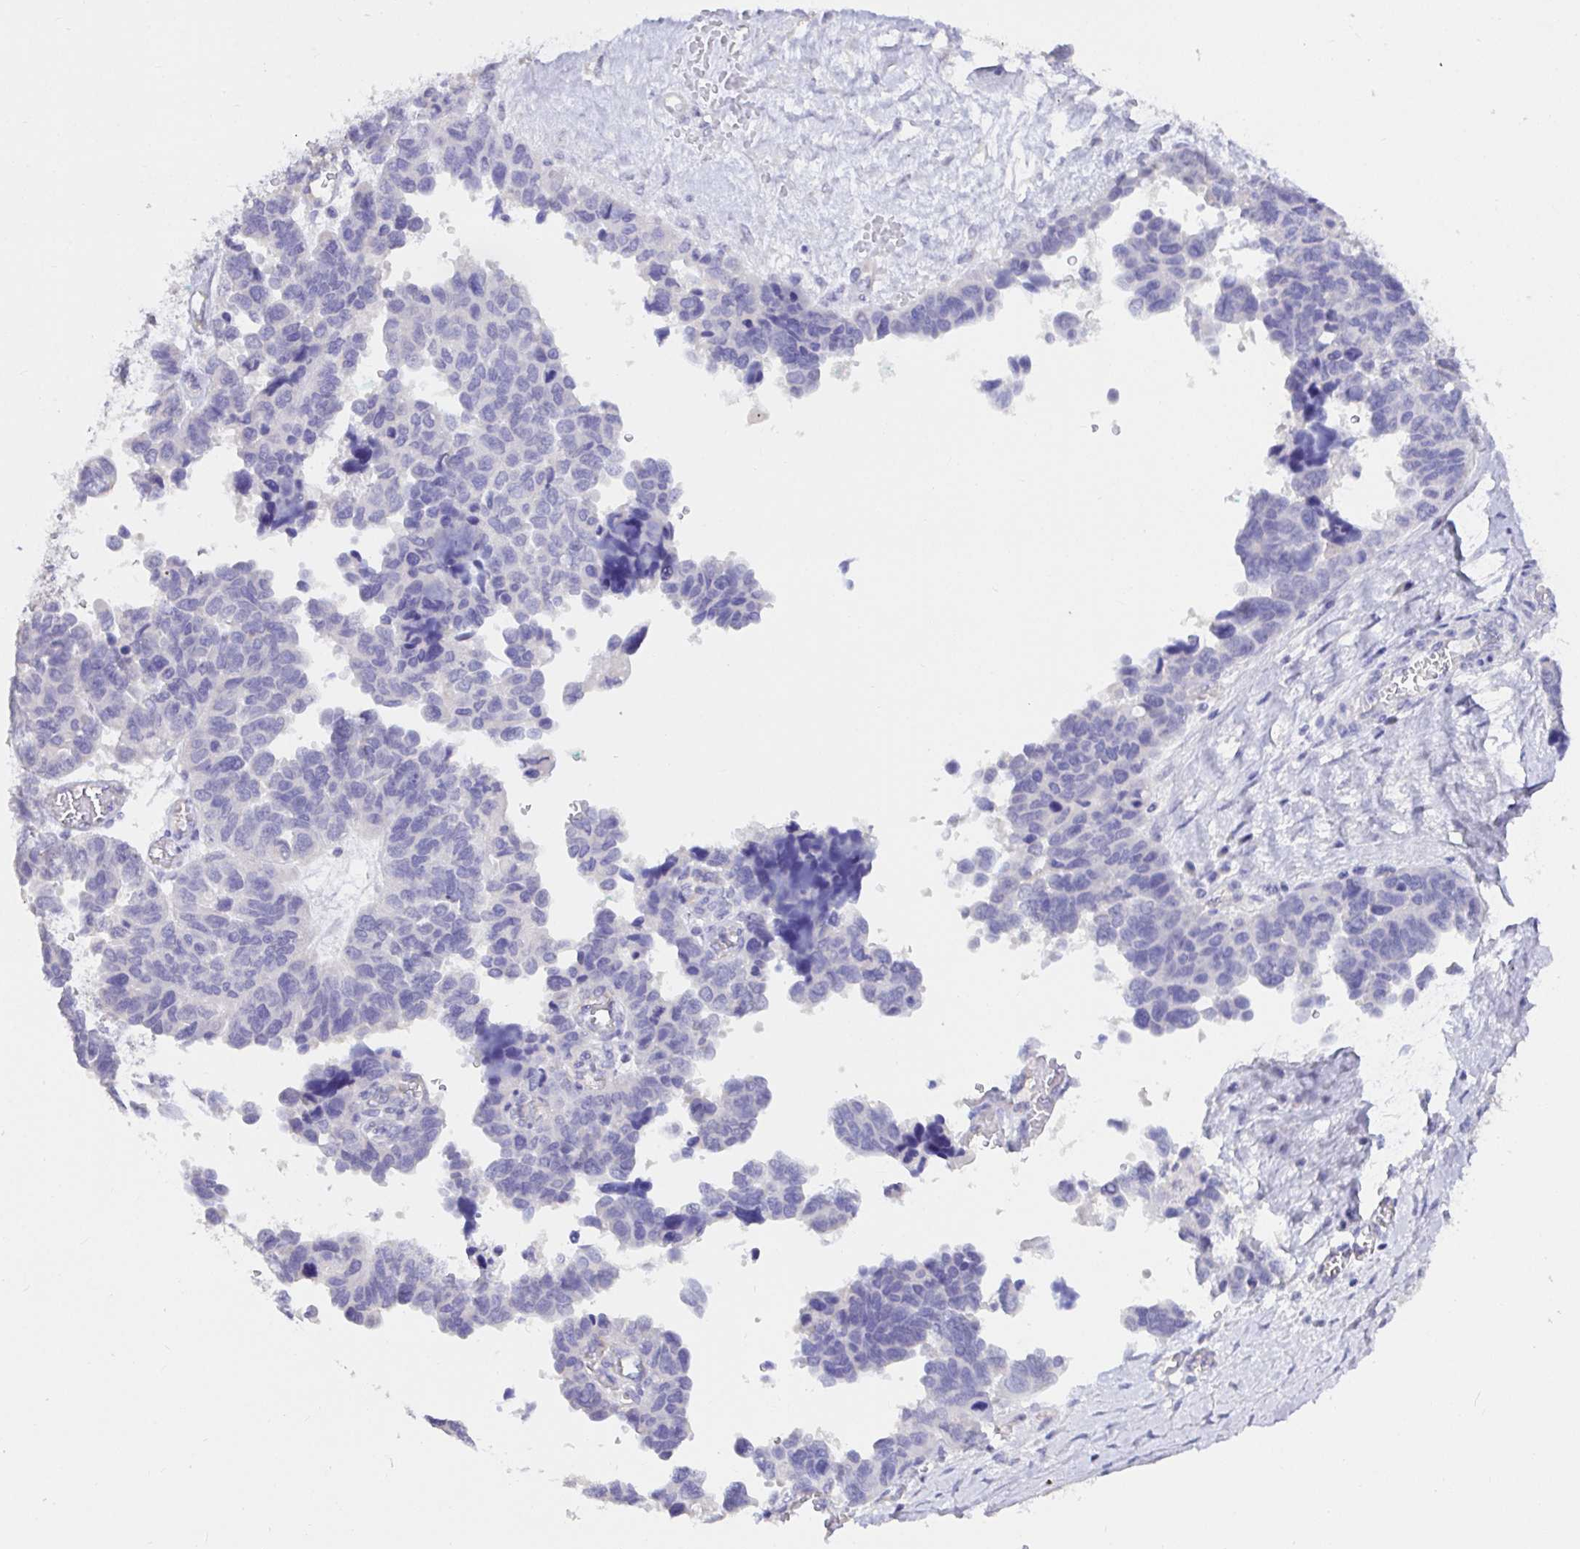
{"staining": {"intensity": "negative", "quantity": "none", "location": "none"}, "tissue": "ovarian cancer", "cell_type": "Tumor cells", "image_type": "cancer", "snomed": [{"axis": "morphology", "description": "Cystadenocarcinoma, serous, NOS"}, {"axis": "topography", "description": "Ovary"}], "caption": "Immunohistochemistry photomicrograph of ovarian serous cystadenocarcinoma stained for a protein (brown), which exhibits no expression in tumor cells.", "gene": "CDO1", "patient": {"sex": "female", "age": 64}}